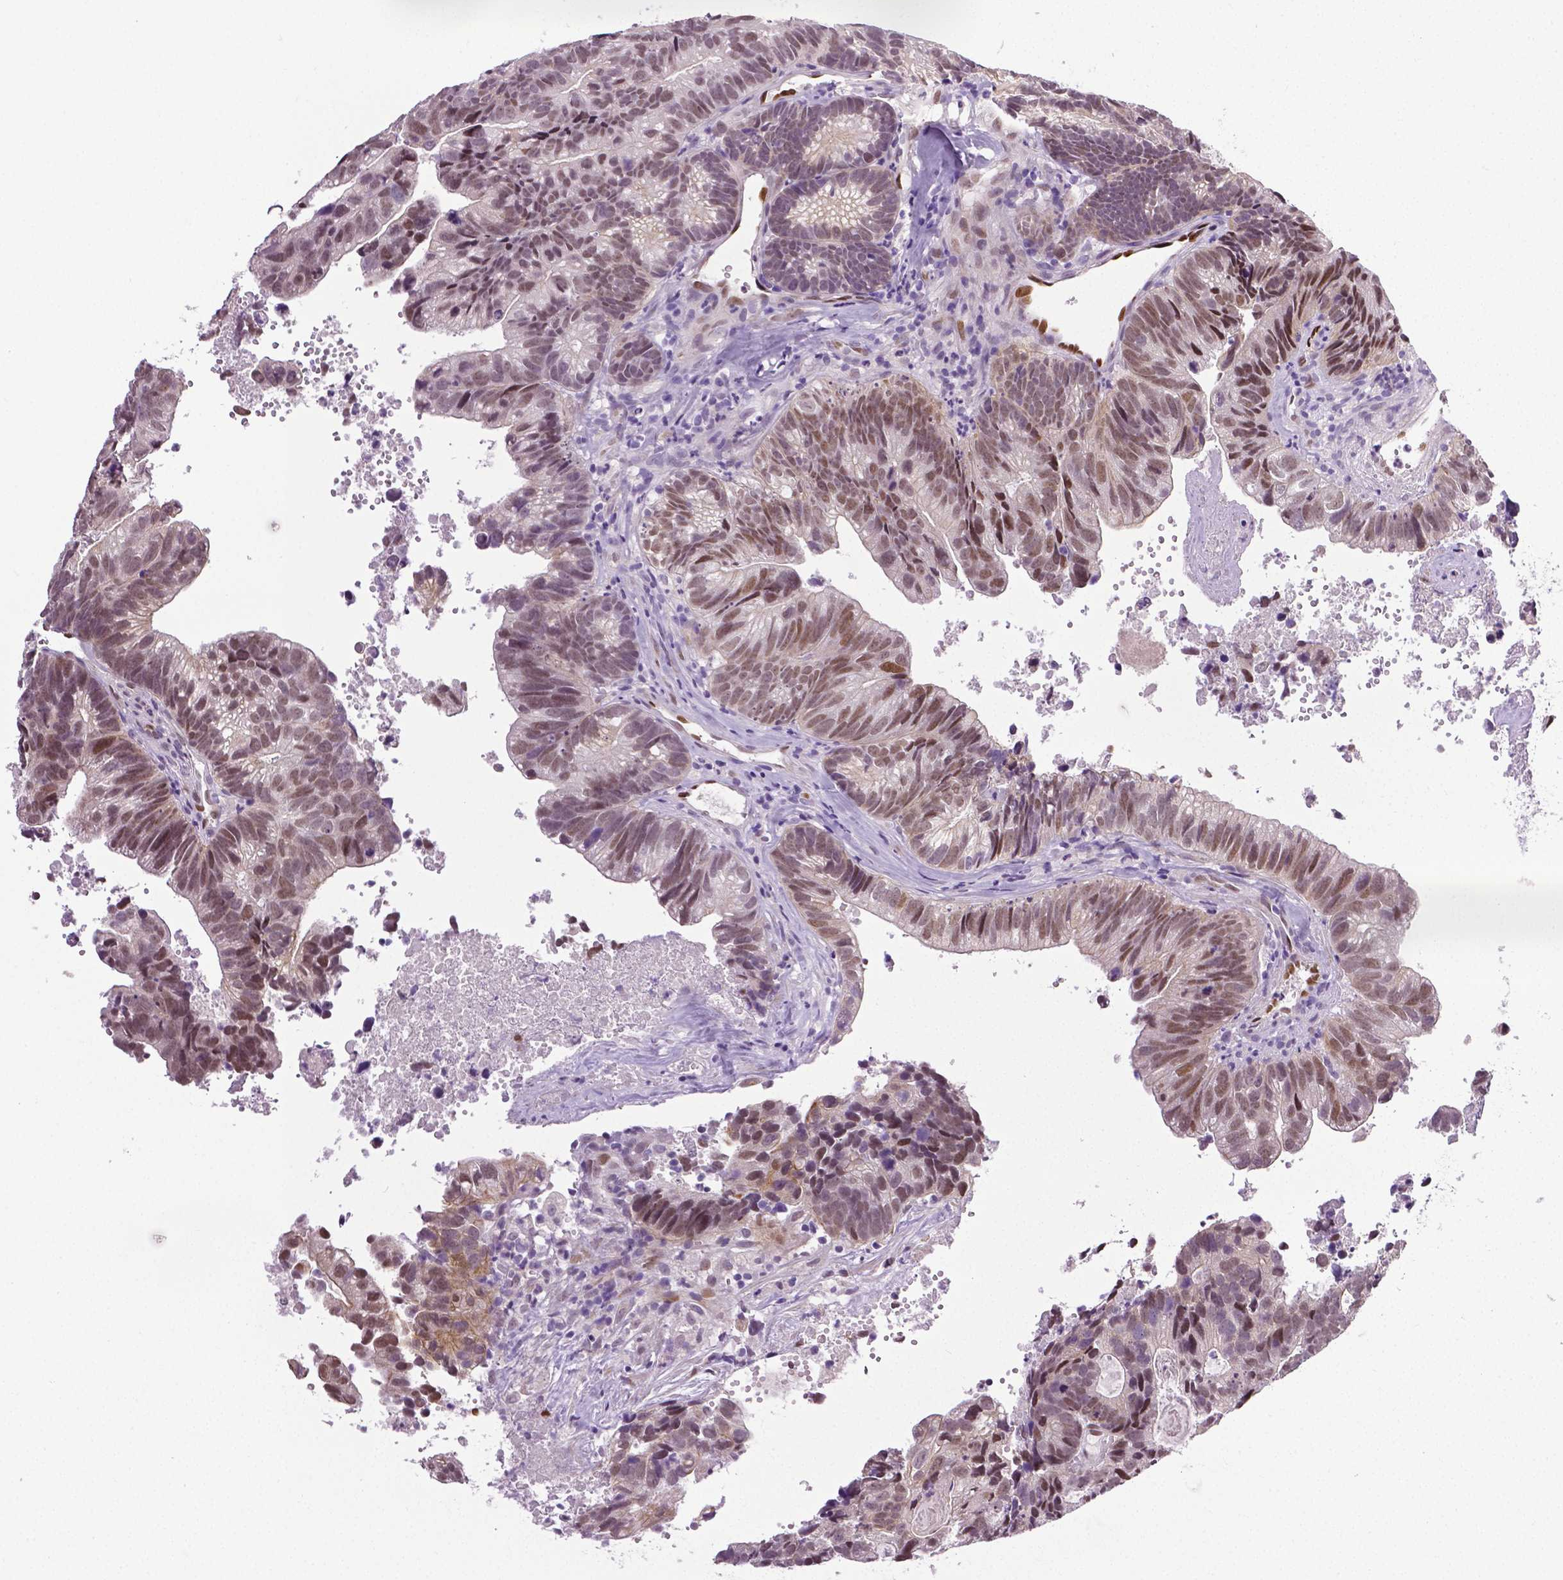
{"staining": {"intensity": "moderate", "quantity": "25%-75%", "location": "nuclear"}, "tissue": "head and neck cancer", "cell_type": "Tumor cells", "image_type": "cancer", "snomed": [{"axis": "morphology", "description": "Adenocarcinoma, NOS"}, {"axis": "topography", "description": "Head-Neck"}], "caption": "Head and neck cancer (adenocarcinoma) tissue displays moderate nuclear expression in approximately 25%-75% of tumor cells", "gene": "PTGER3", "patient": {"sex": "male", "age": 62}}